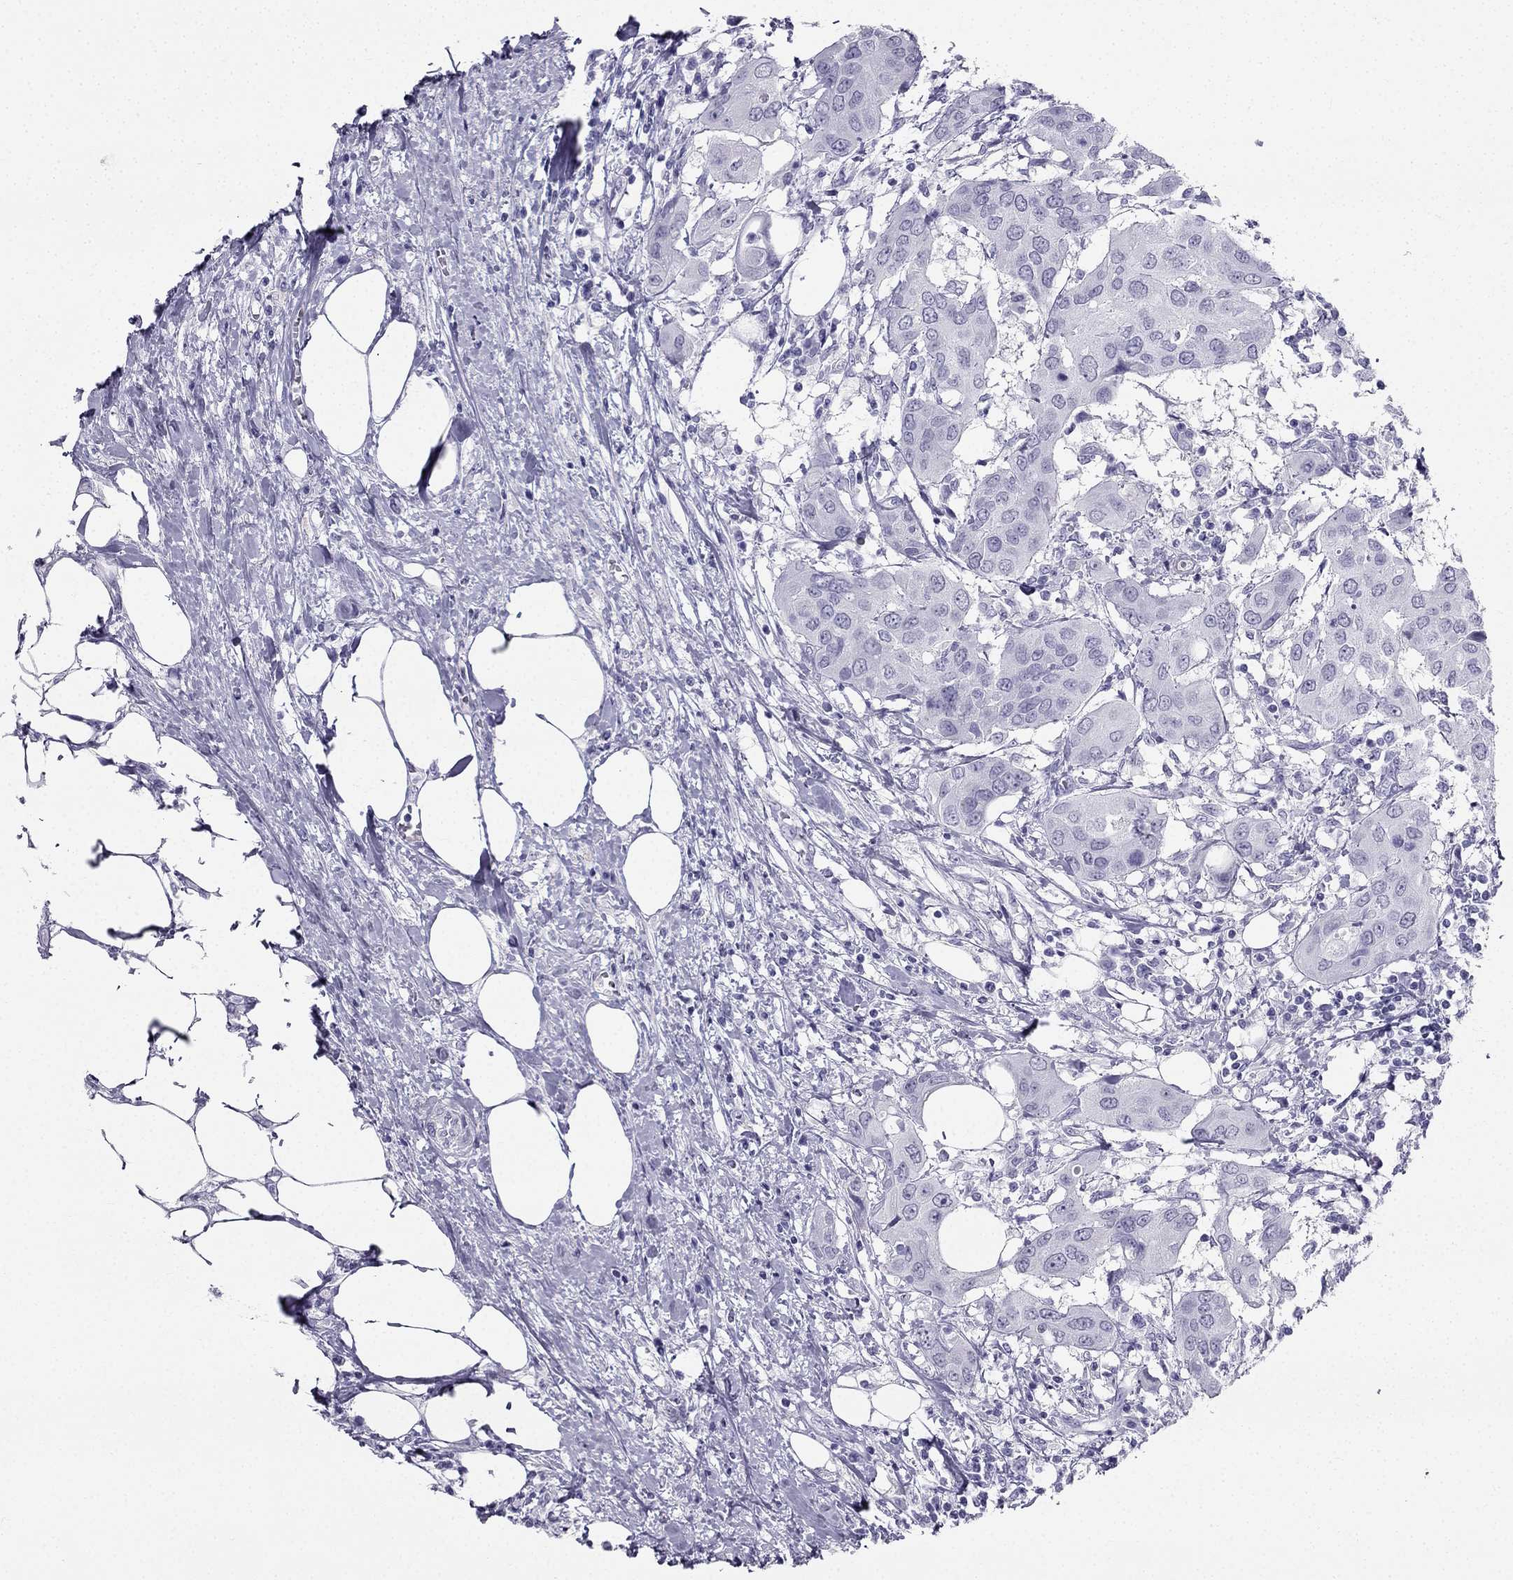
{"staining": {"intensity": "negative", "quantity": "none", "location": "none"}, "tissue": "urothelial cancer", "cell_type": "Tumor cells", "image_type": "cancer", "snomed": [{"axis": "morphology", "description": "Urothelial carcinoma, NOS"}, {"axis": "morphology", "description": "Urothelial carcinoma, High grade"}, {"axis": "topography", "description": "Urinary bladder"}], "caption": "Human urothelial cancer stained for a protein using immunohistochemistry shows no positivity in tumor cells.", "gene": "TFF3", "patient": {"sex": "male", "age": 63}}